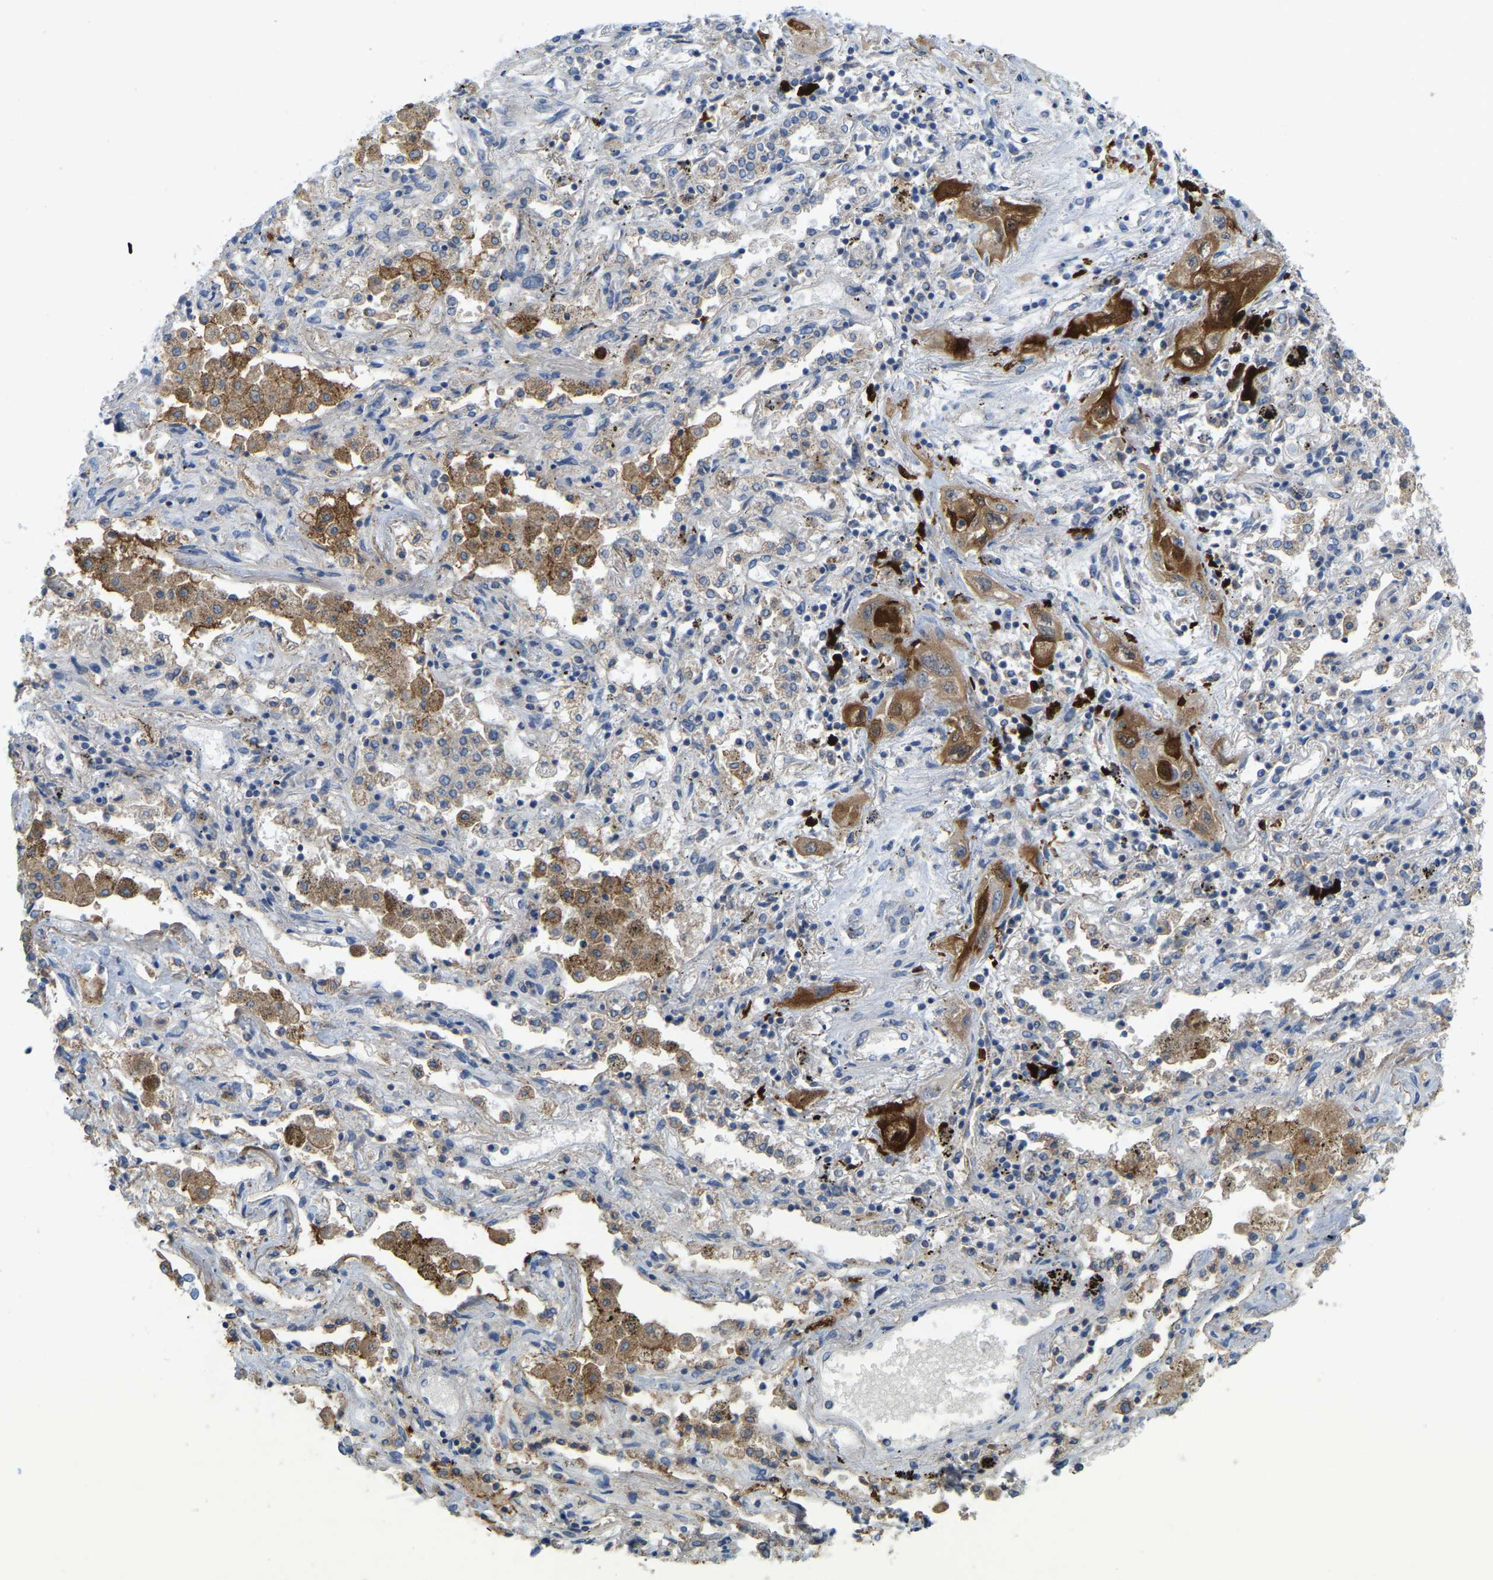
{"staining": {"intensity": "moderate", "quantity": ">75%", "location": "cytoplasmic/membranous"}, "tissue": "lung cancer", "cell_type": "Tumor cells", "image_type": "cancer", "snomed": [{"axis": "morphology", "description": "Squamous cell carcinoma, NOS"}, {"axis": "topography", "description": "Lung"}], "caption": "High-magnification brightfield microscopy of squamous cell carcinoma (lung) stained with DAB (3,3'-diaminobenzidine) (brown) and counterstained with hematoxylin (blue). tumor cells exhibit moderate cytoplasmic/membranous positivity is appreciated in approximately>75% of cells.", "gene": "SERPINB5", "patient": {"sex": "female", "age": 47}}